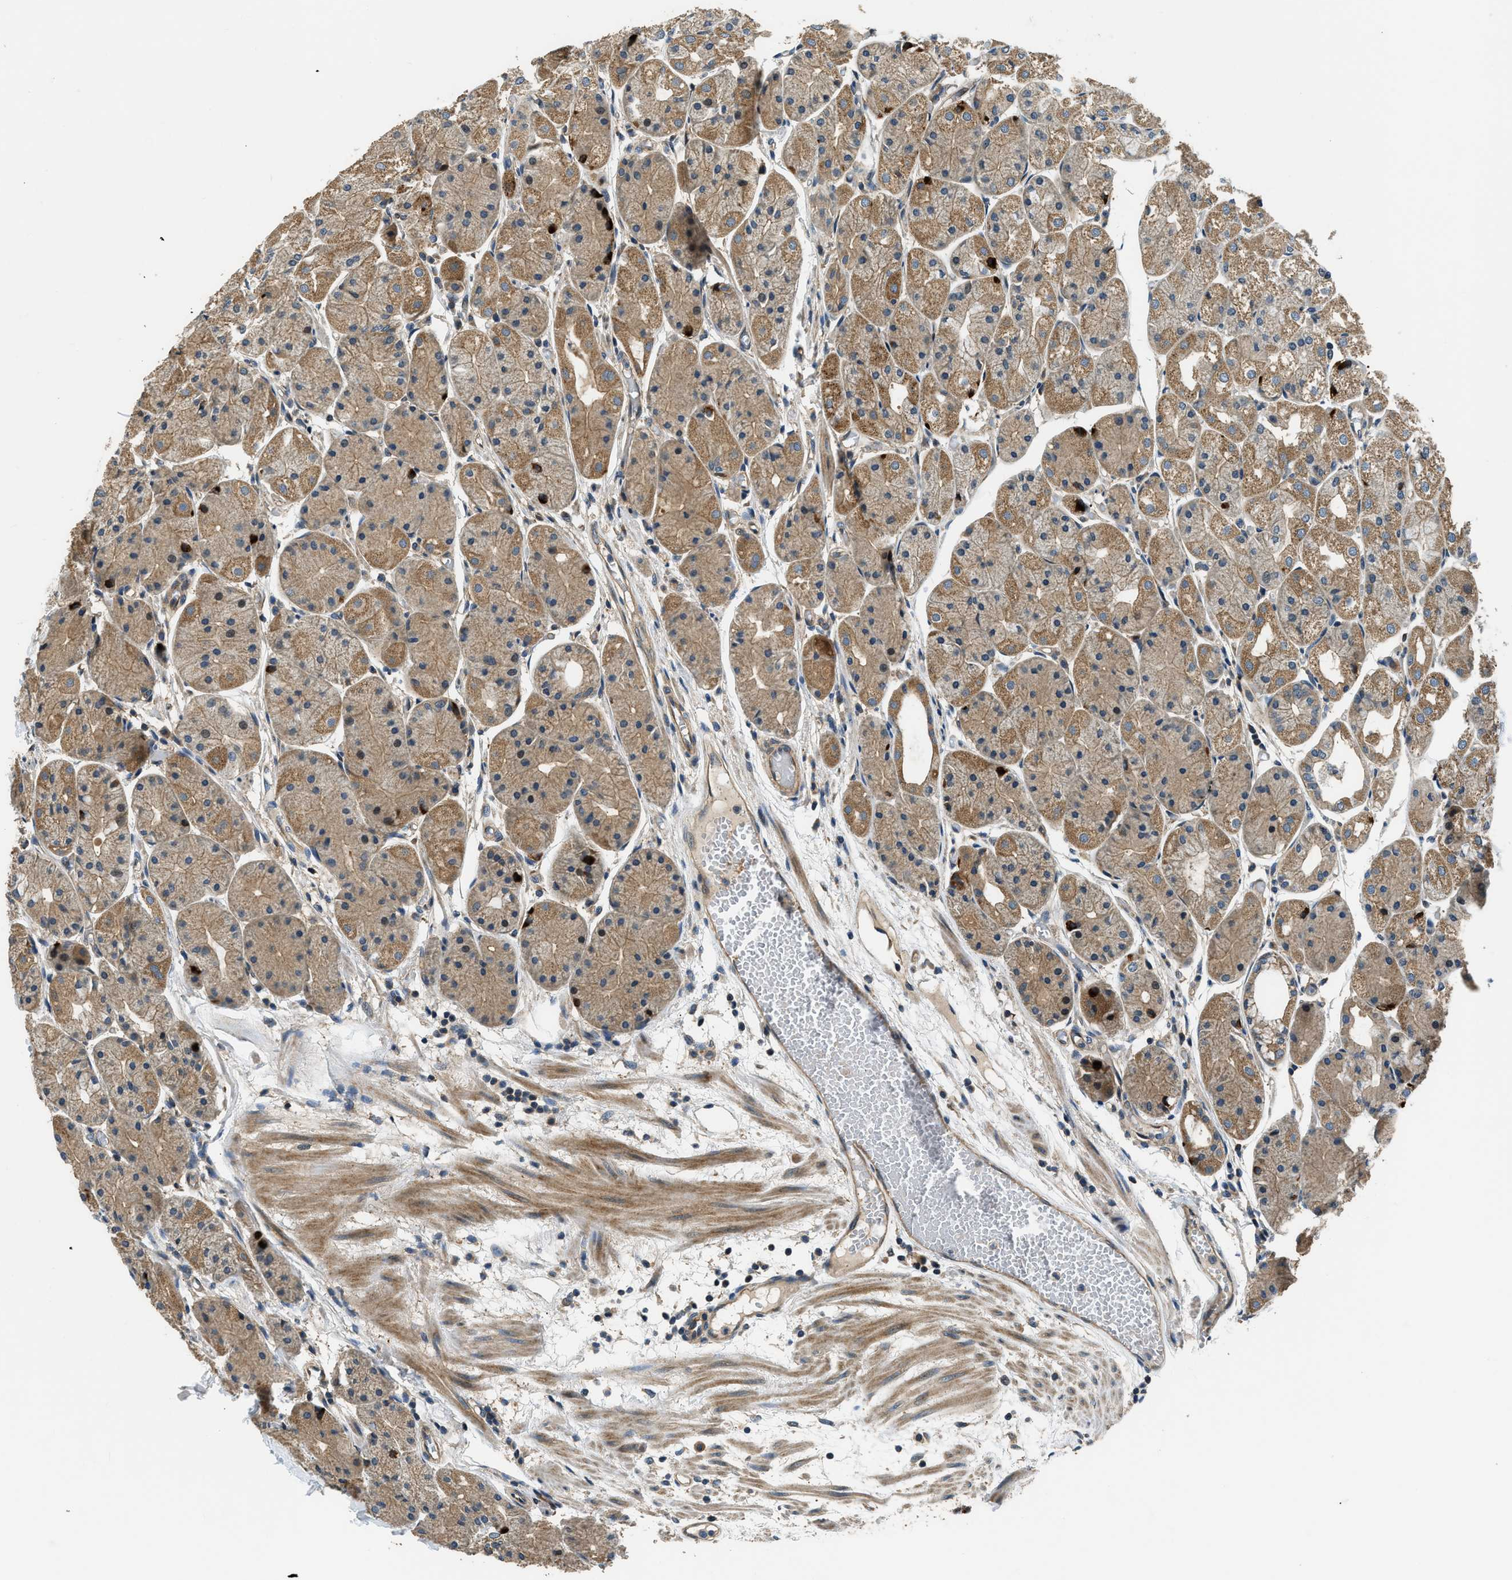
{"staining": {"intensity": "moderate", "quantity": ">75%", "location": "cytoplasmic/membranous"}, "tissue": "stomach", "cell_type": "Glandular cells", "image_type": "normal", "snomed": [{"axis": "morphology", "description": "Normal tissue, NOS"}, {"axis": "topography", "description": "Stomach, upper"}], "caption": "Immunohistochemical staining of normal stomach shows moderate cytoplasmic/membranous protein expression in approximately >75% of glandular cells.", "gene": "IL3RA", "patient": {"sex": "male", "age": 72}}